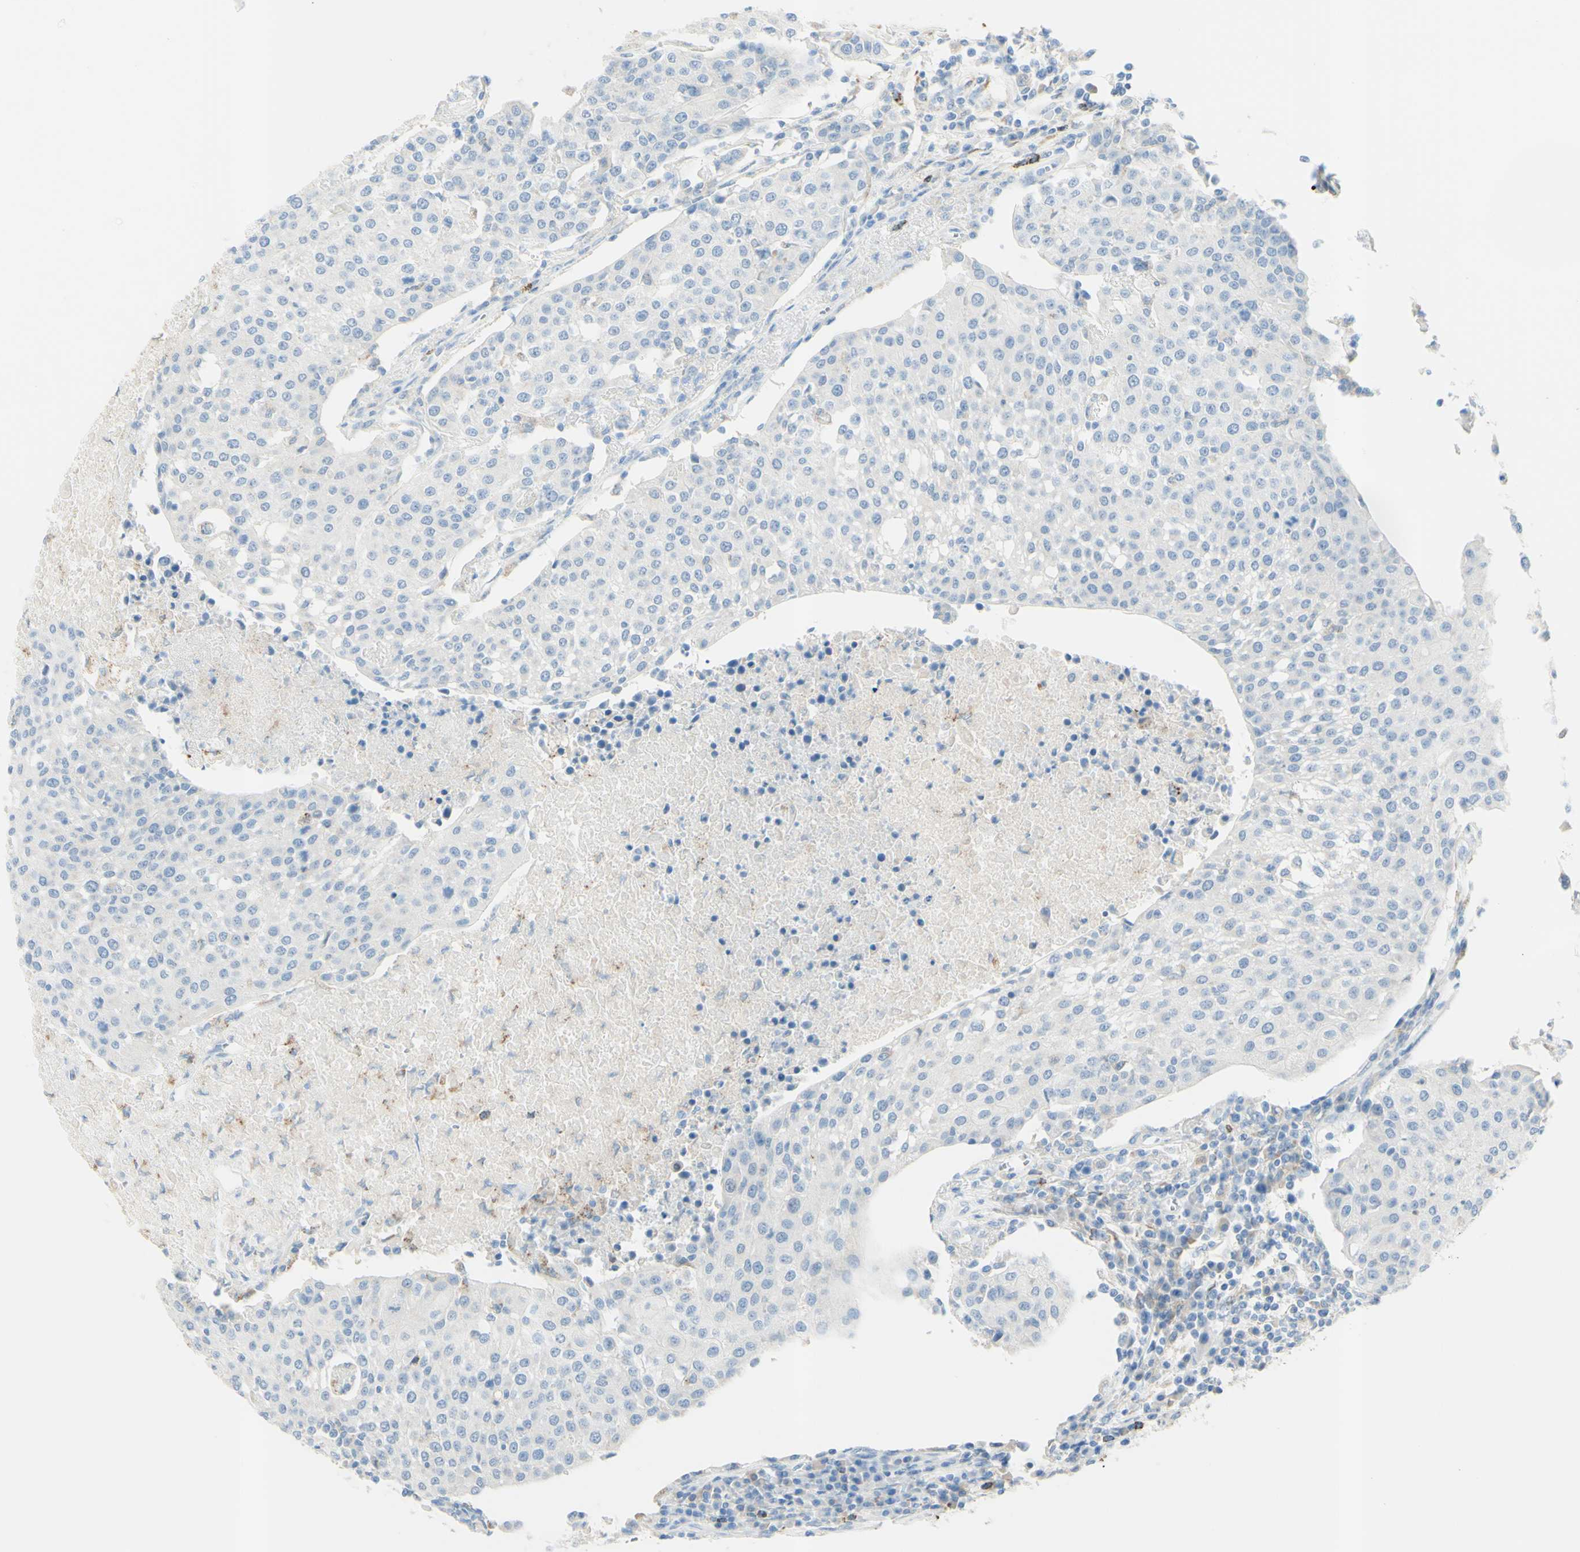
{"staining": {"intensity": "negative", "quantity": "none", "location": "none"}, "tissue": "urothelial cancer", "cell_type": "Tumor cells", "image_type": "cancer", "snomed": [{"axis": "morphology", "description": "Urothelial carcinoma, High grade"}, {"axis": "topography", "description": "Urinary bladder"}], "caption": "Image shows no significant protein expression in tumor cells of urothelial cancer.", "gene": "TSPAN1", "patient": {"sex": "female", "age": 85}}